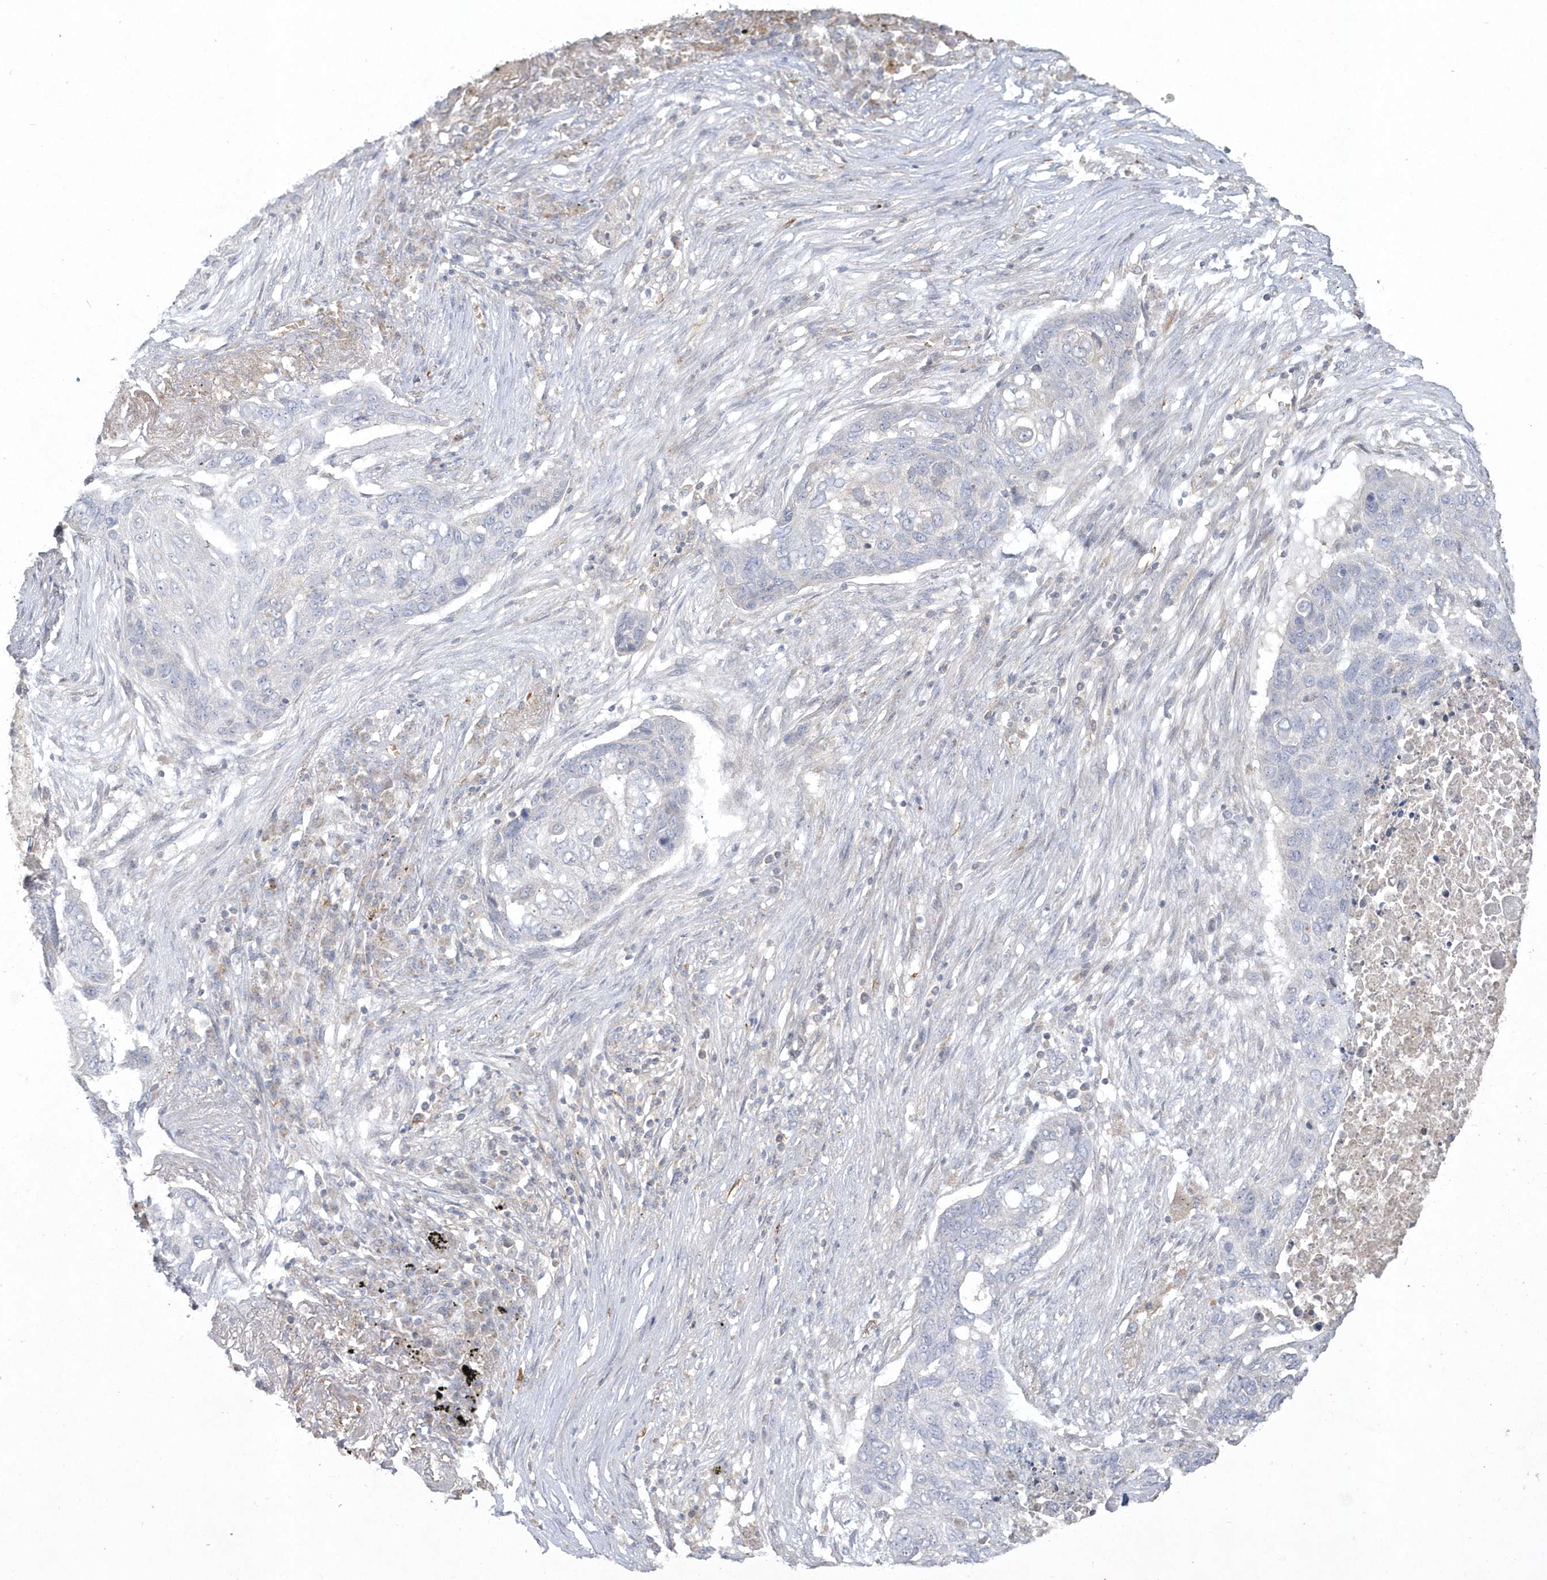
{"staining": {"intensity": "negative", "quantity": "none", "location": "none"}, "tissue": "lung cancer", "cell_type": "Tumor cells", "image_type": "cancer", "snomed": [{"axis": "morphology", "description": "Squamous cell carcinoma, NOS"}, {"axis": "topography", "description": "Lung"}], "caption": "A histopathology image of human squamous cell carcinoma (lung) is negative for staining in tumor cells. (Brightfield microscopy of DAB (3,3'-diaminobenzidine) immunohistochemistry (IHC) at high magnification).", "gene": "BLTP3A", "patient": {"sex": "female", "age": 63}}